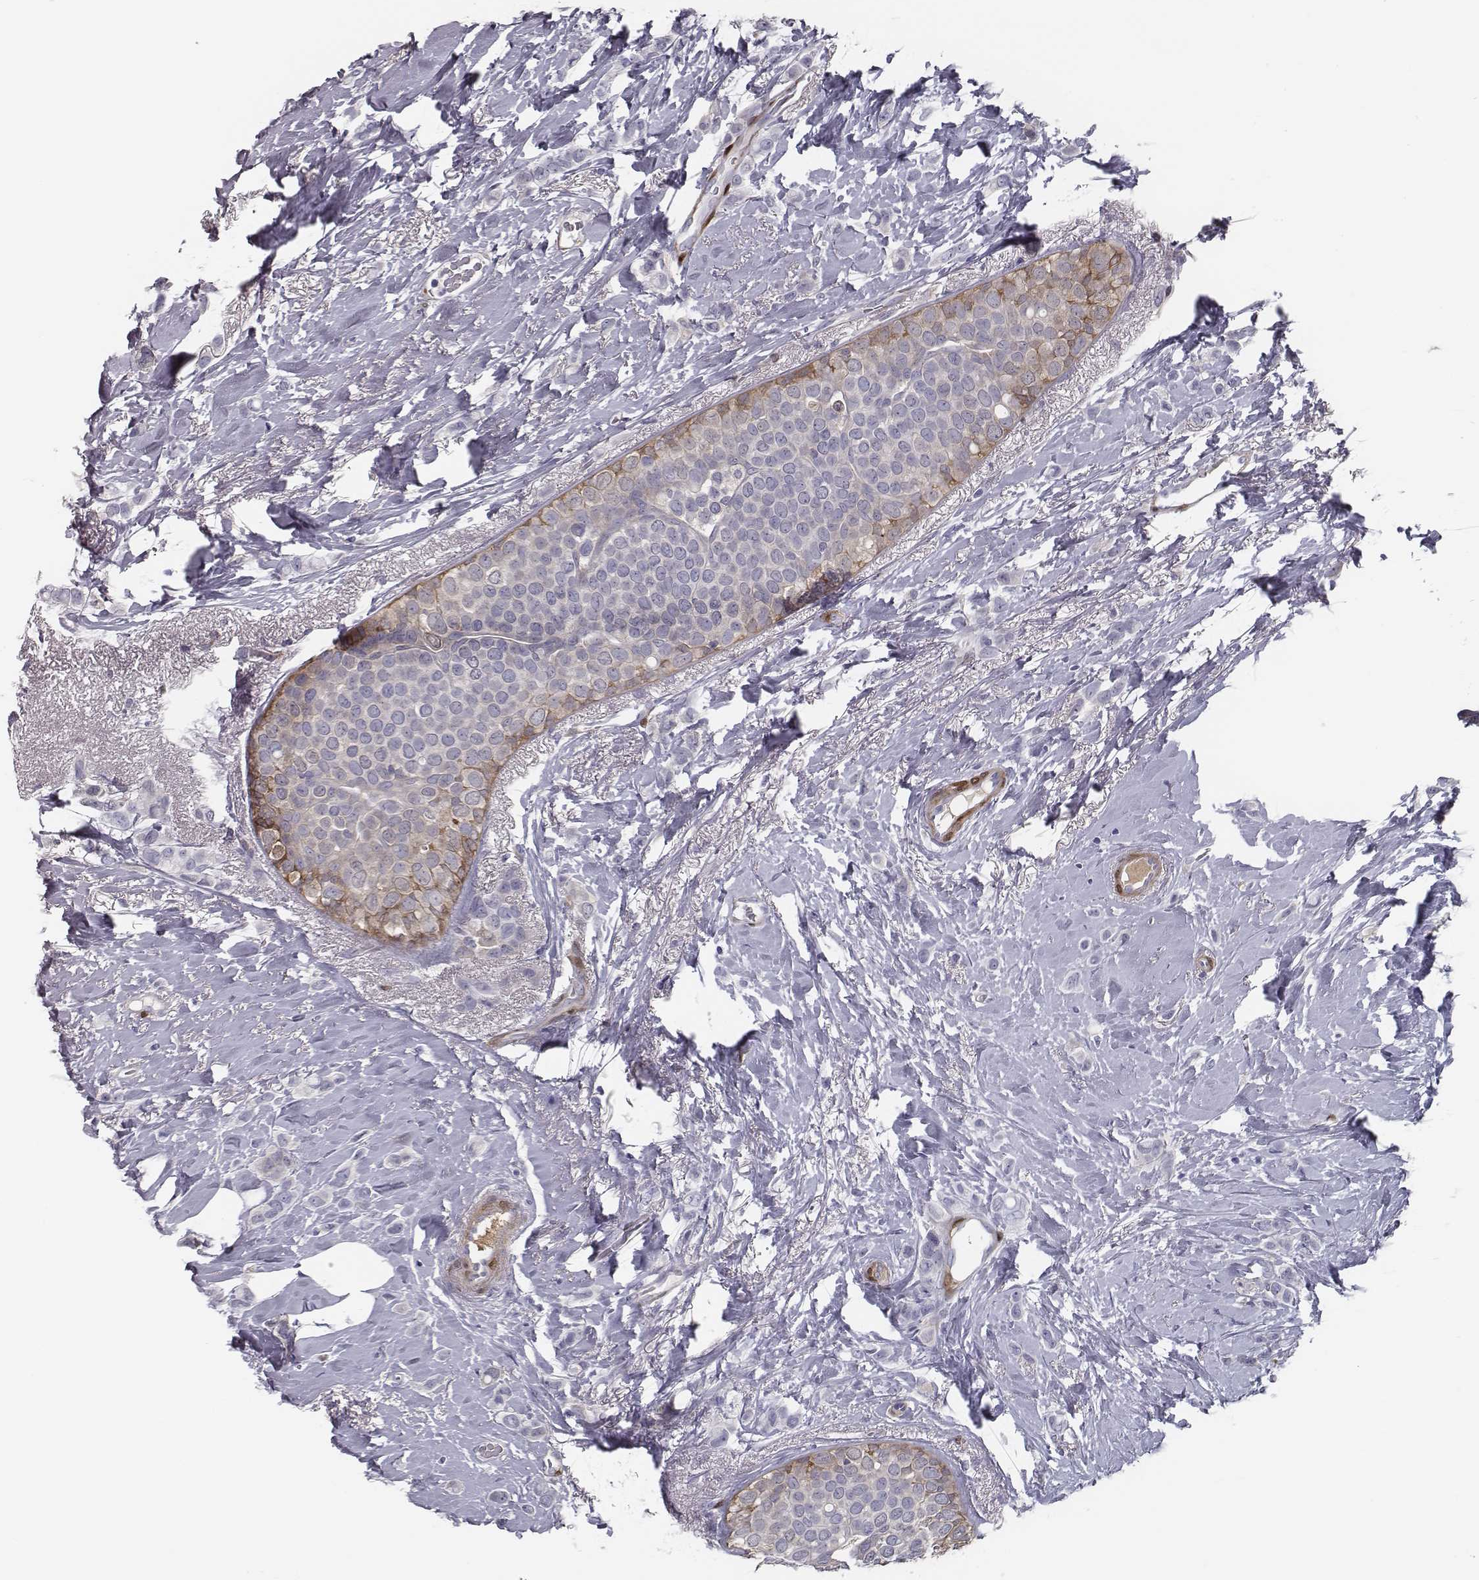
{"staining": {"intensity": "negative", "quantity": "none", "location": "none"}, "tissue": "breast cancer", "cell_type": "Tumor cells", "image_type": "cancer", "snomed": [{"axis": "morphology", "description": "Lobular carcinoma"}, {"axis": "topography", "description": "Breast"}], "caption": "This is an immunohistochemistry (IHC) micrograph of human breast cancer (lobular carcinoma). There is no staining in tumor cells.", "gene": "ISYNA1", "patient": {"sex": "female", "age": 66}}